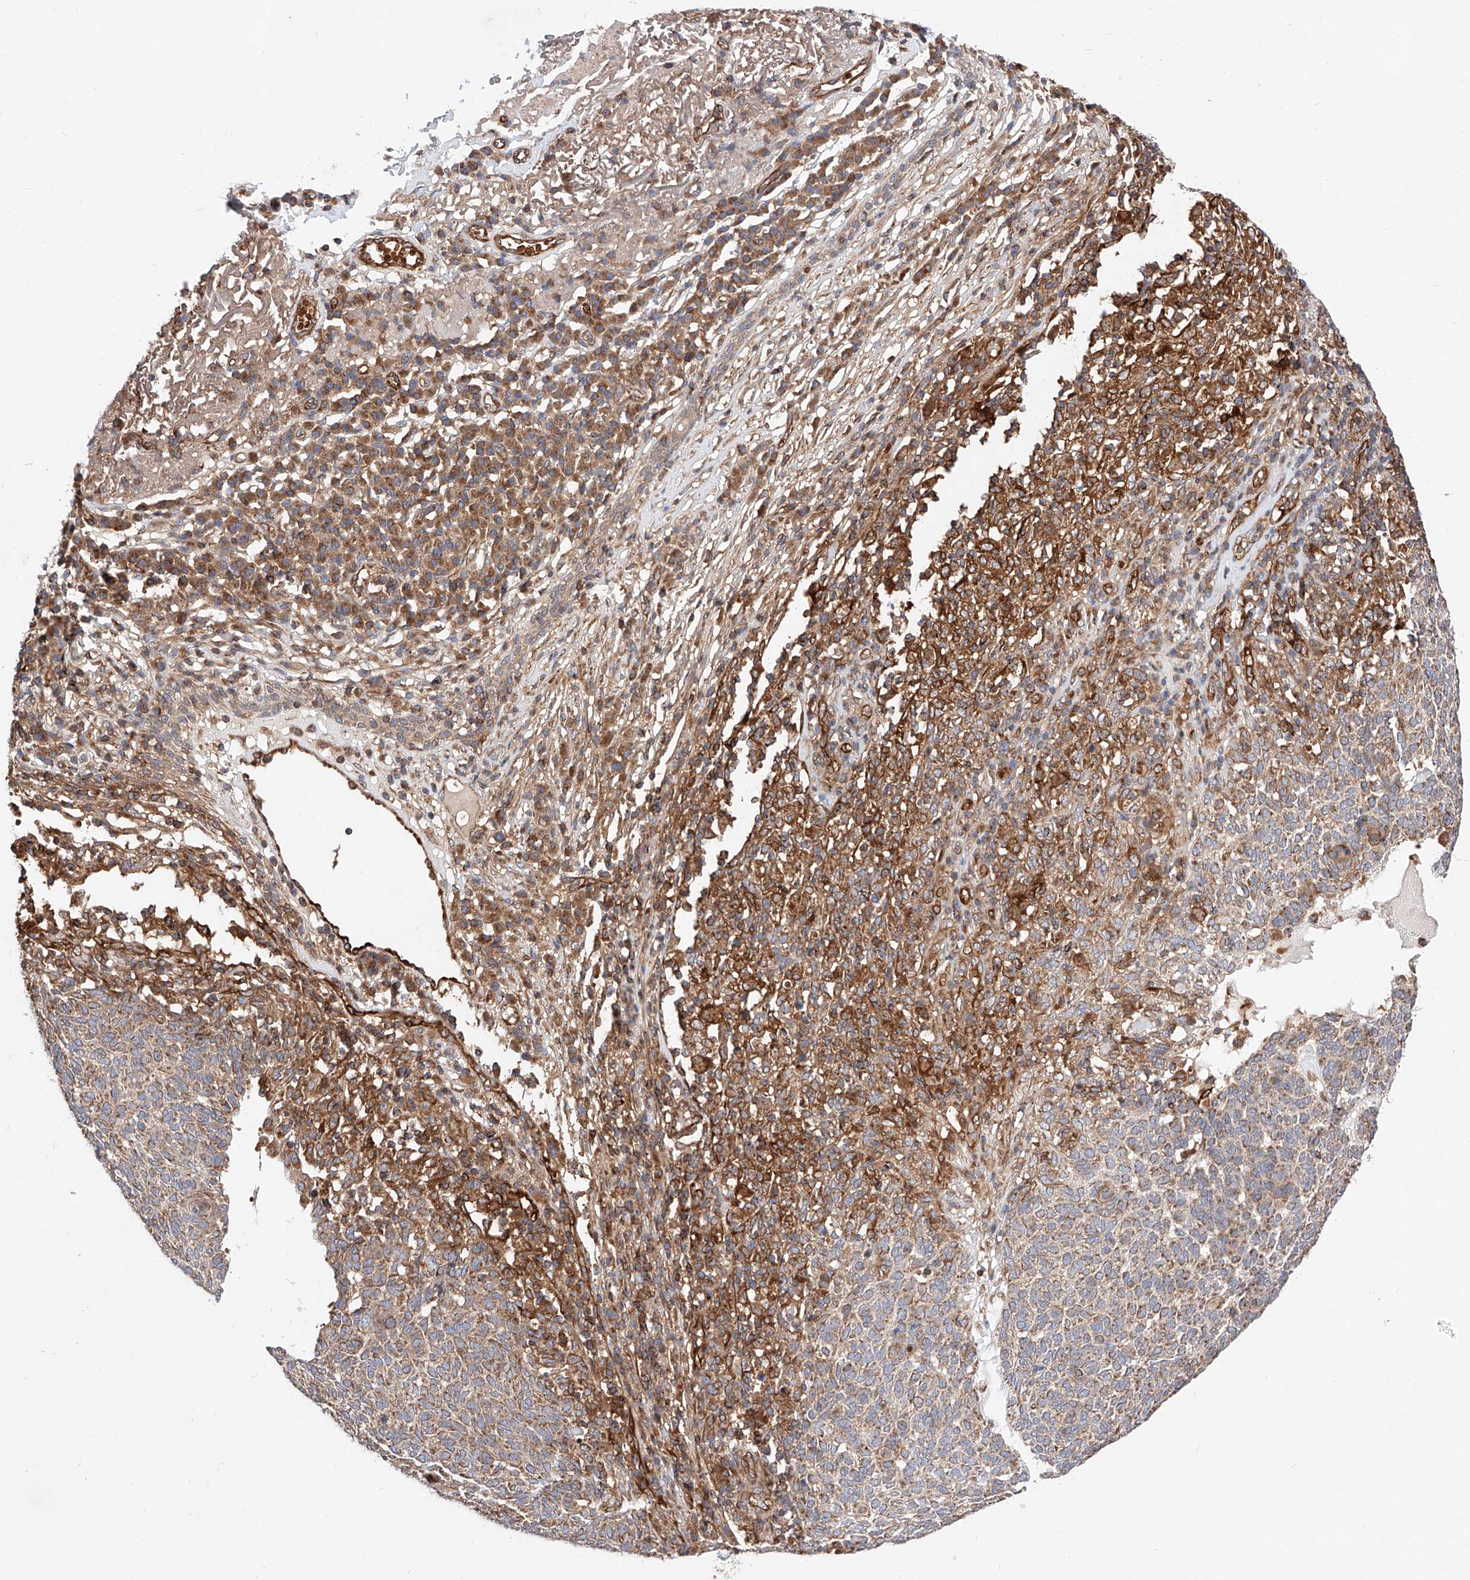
{"staining": {"intensity": "moderate", "quantity": ">75%", "location": "cytoplasmic/membranous"}, "tissue": "skin cancer", "cell_type": "Tumor cells", "image_type": "cancer", "snomed": [{"axis": "morphology", "description": "Squamous cell carcinoma, NOS"}, {"axis": "topography", "description": "Skin"}], "caption": "This photomicrograph demonstrates IHC staining of human skin cancer, with medium moderate cytoplasmic/membranous expression in about >75% of tumor cells.", "gene": "NR1D1", "patient": {"sex": "female", "age": 90}}